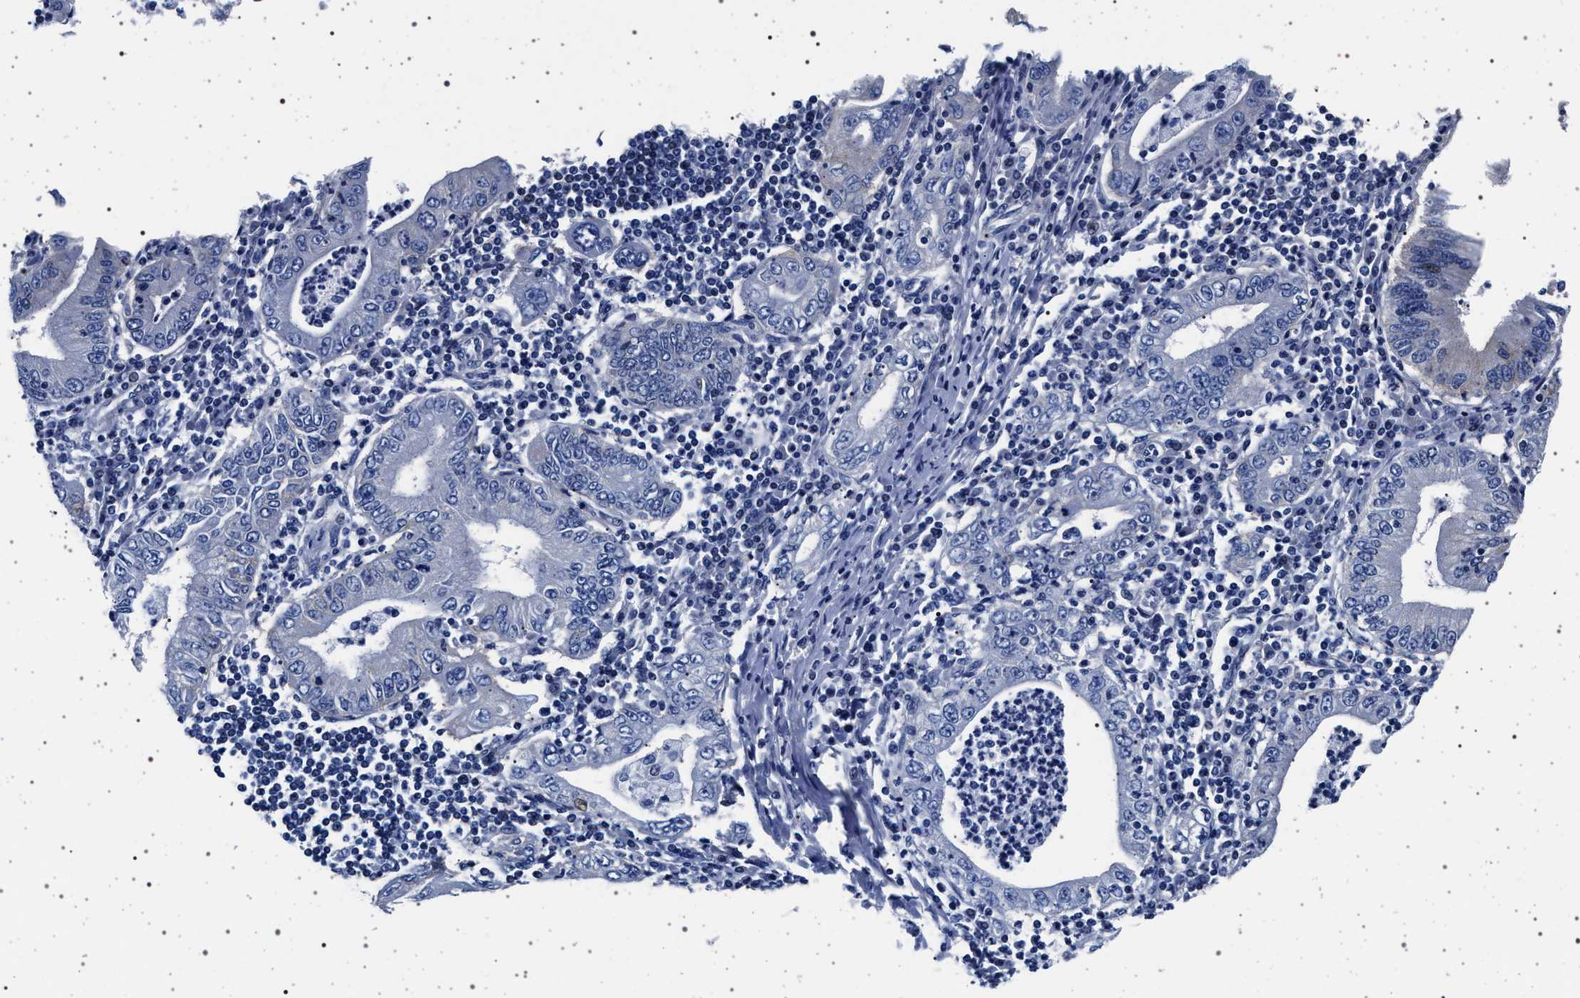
{"staining": {"intensity": "negative", "quantity": "none", "location": "none"}, "tissue": "stomach cancer", "cell_type": "Tumor cells", "image_type": "cancer", "snomed": [{"axis": "morphology", "description": "Normal tissue, NOS"}, {"axis": "morphology", "description": "Adenocarcinoma, NOS"}, {"axis": "topography", "description": "Esophagus"}, {"axis": "topography", "description": "Stomach, upper"}, {"axis": "topography", "description": "Peripheral nerve tissue"}], "caption": "The IHC micrograph has no significant expression in tumor cells of stomach adenocarcinoma tissue.", "gene": "SLC9A1", "patient": {"sex": "male", "age": 62}}